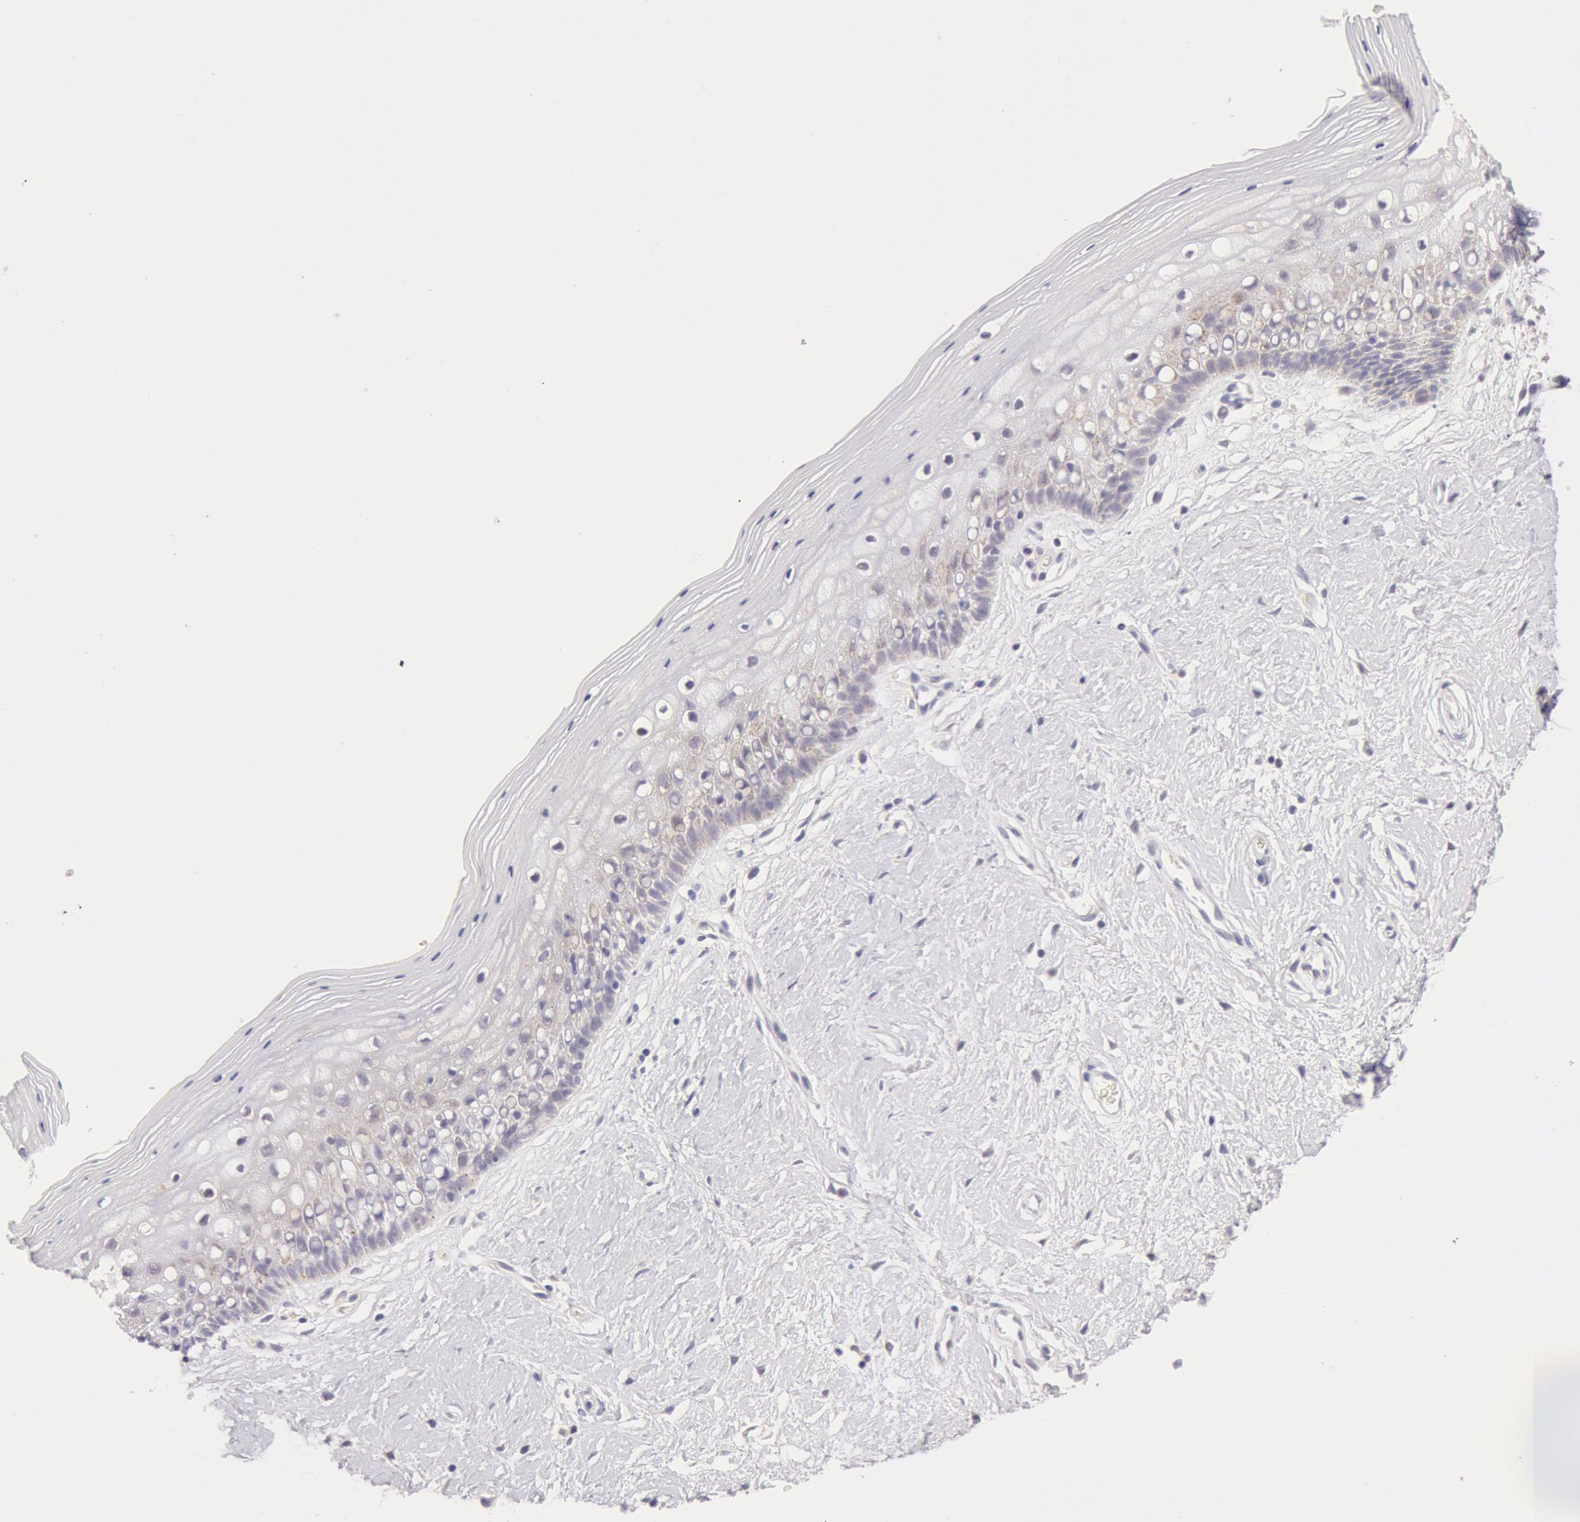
{"staining": {"intensity": "negative", "quantity": "none", "location": "none"}, "tissue": "vagina", "cell_type": "Squamous epithelial cells", "image_type": "normal", "snomed": [{"axis": "morphology", "description": "Normal tissue, NOS"}, {"axis": "topography", "description": "Vagina"}], "caption": "Squamous epithelial cells are negative for protein expression in benign human vagina. (IHC, brightfield microscopy, high magnification).", "gene": "ZNF597", "patient": {"sex": "female", "age": 46}}